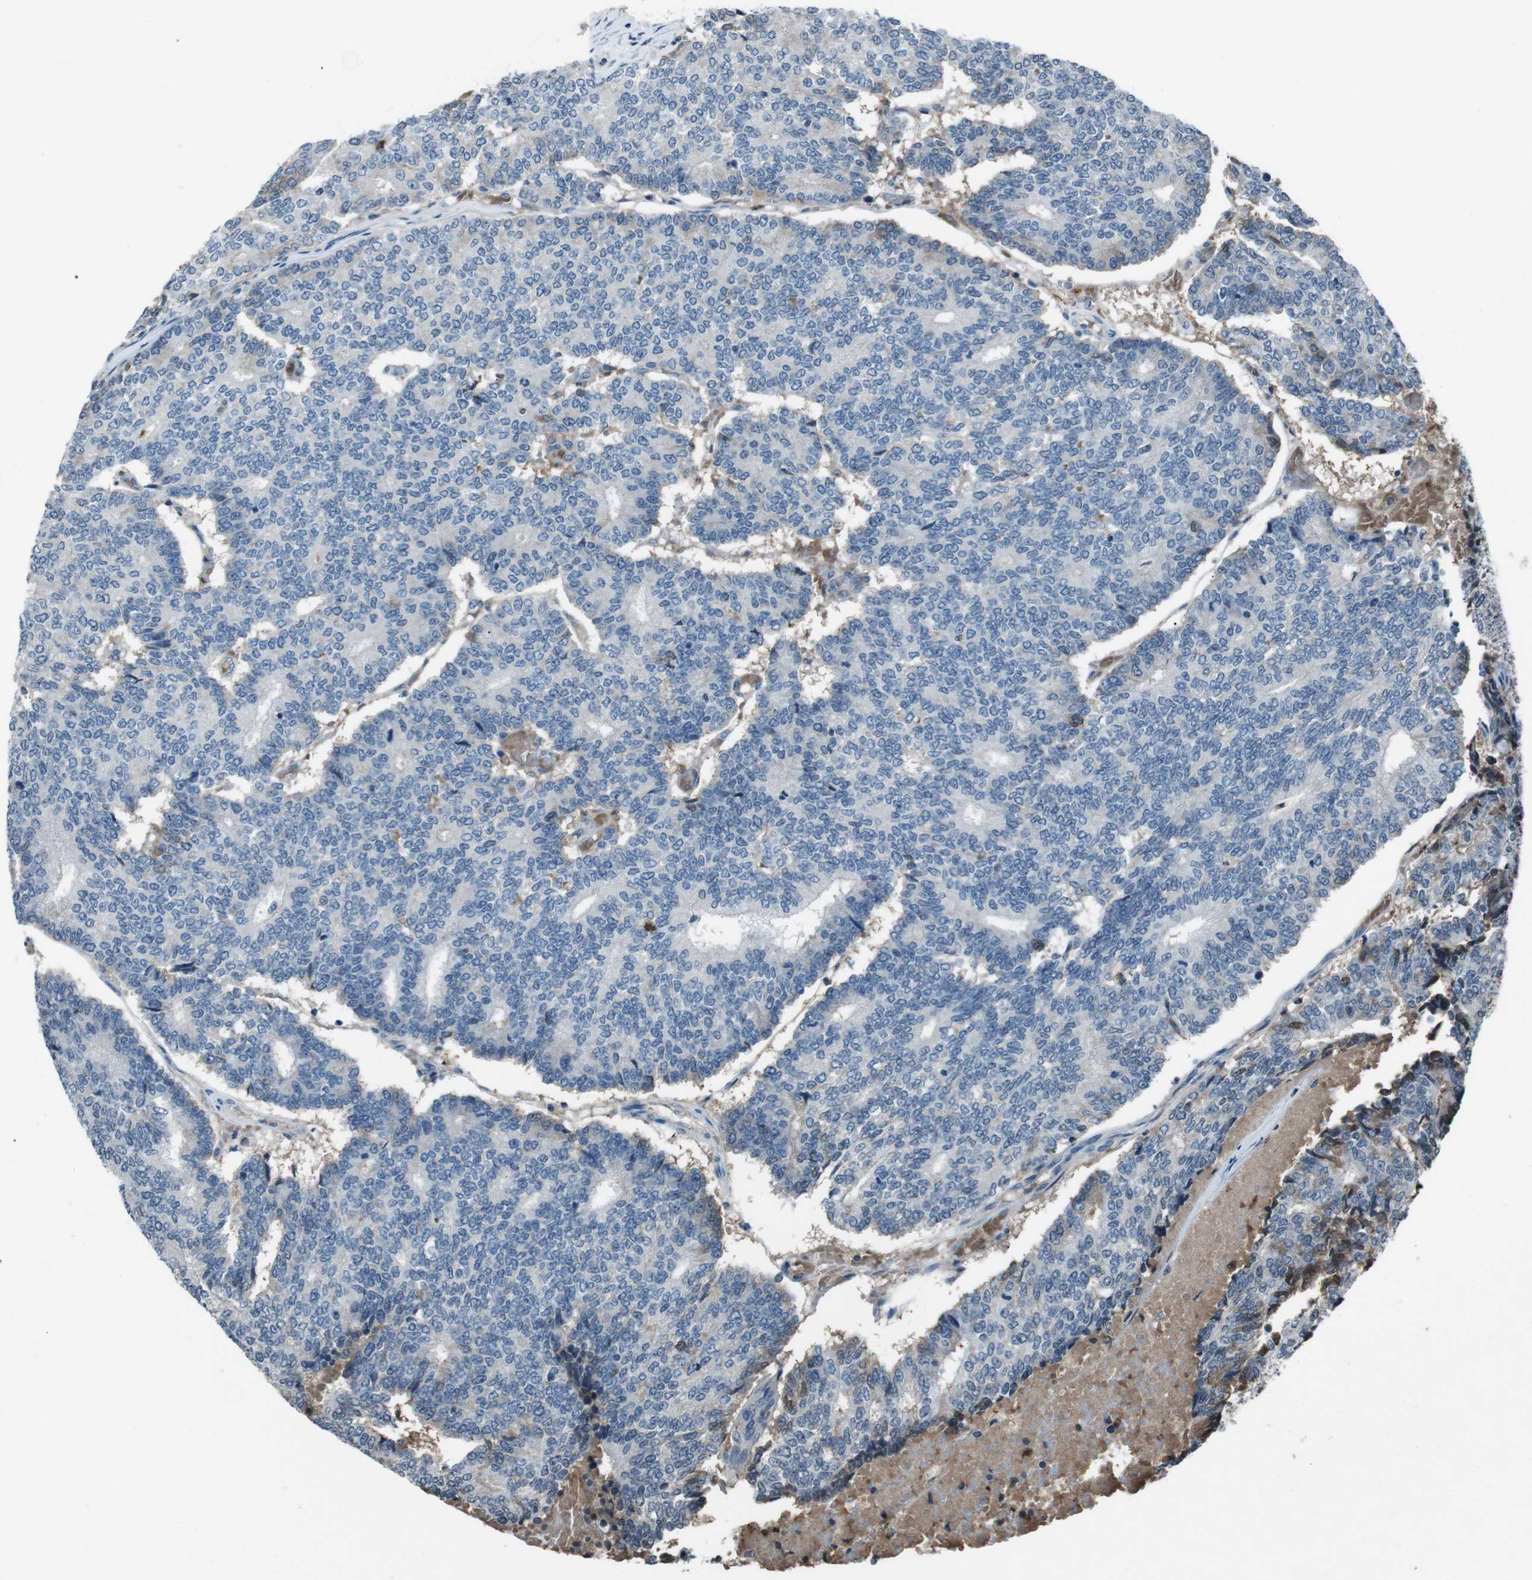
{"staining": {"intensity": "weak", "quantity": "<25%", "location": "cytoplasmic/membranous"}, "tissue": "prostate cancer", "cell_type": "Tumor cells", "image_type": "cancer", "snomed": [{"axis": "morphology", "description": "Normal tissue, NOS"}, {"axis": "morphology", "description": "Adenocarcinoma, High grade"}, {"axis": "topography", "description": "Prostate"}, {"axis": "topography", "description": "Seminal veicle"}], "caption": "The photomicrograph exhibits no significant staining in tumor cells of prostate cancer. (DAB immunohistochemistry (IHC) visualized using brightfield microscopy, high magnification).", "gene": "UGT1A6", "patient": {"sex": "male", "age": 55}}